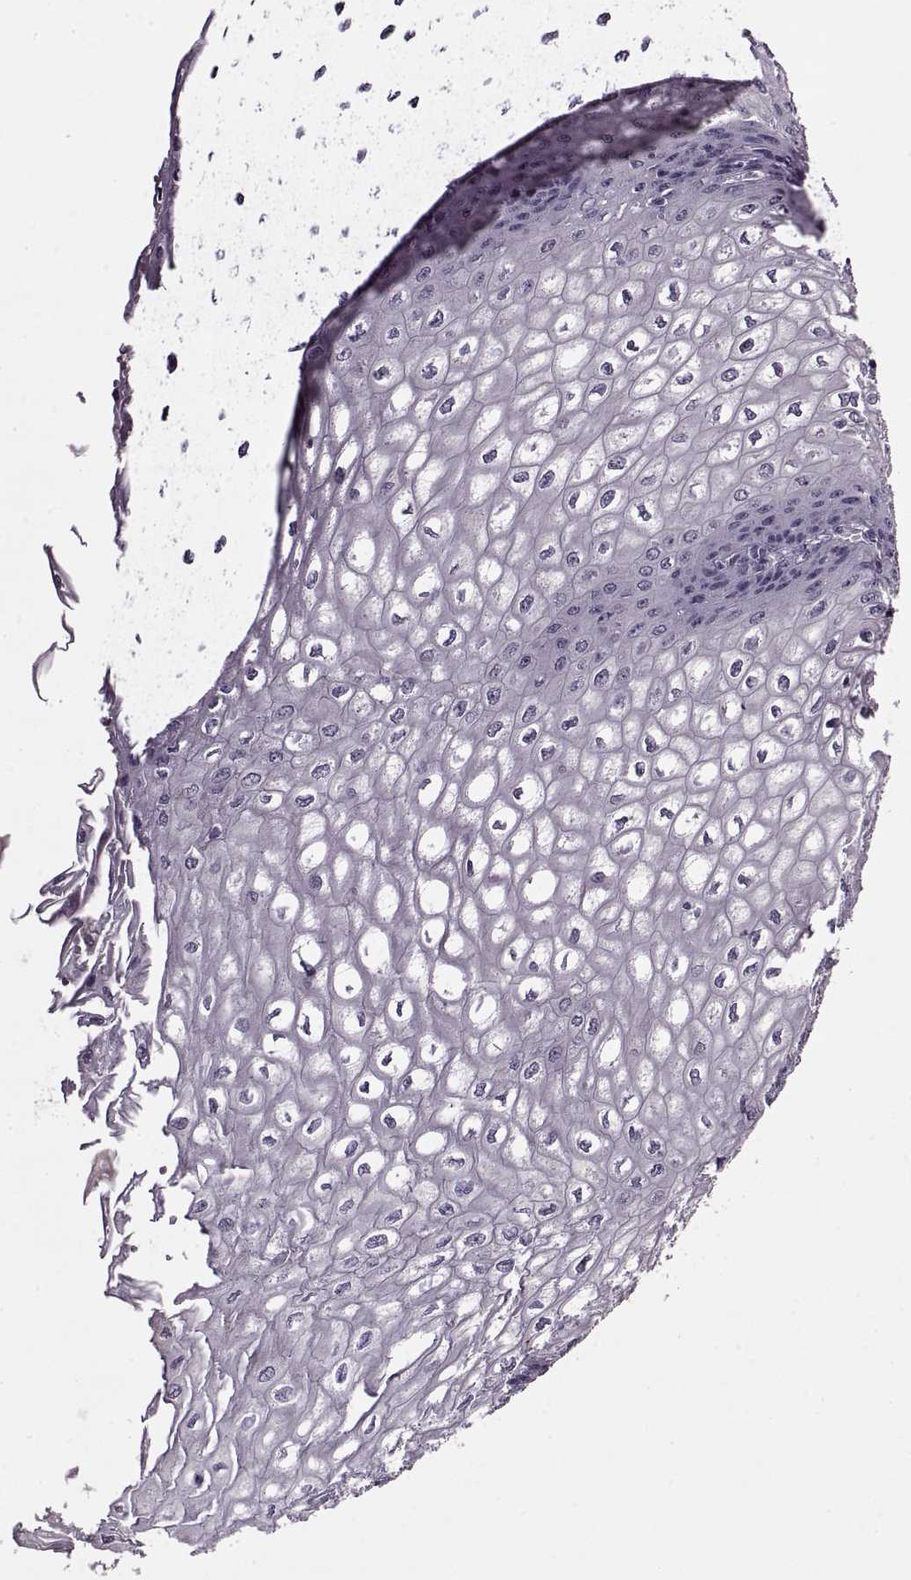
{"staining": {"intensity": "negative", "quantity": "none", "location": "none"}, "tissue": "esophagus", "cell_type": "Squamous epithelial cells", "image_type": "normal", "snomed": [{"axis": "morphology", "description": "Normal tissue, NOS"}, {"axis": "topography", "description": "Esophagus"}], "caption": "Micrograph shows no protein positivity in squamous epithelial cells of unremarkable esophagus.", "gene": "KRT9", "patient": {"sex": "male", "age": 58}}